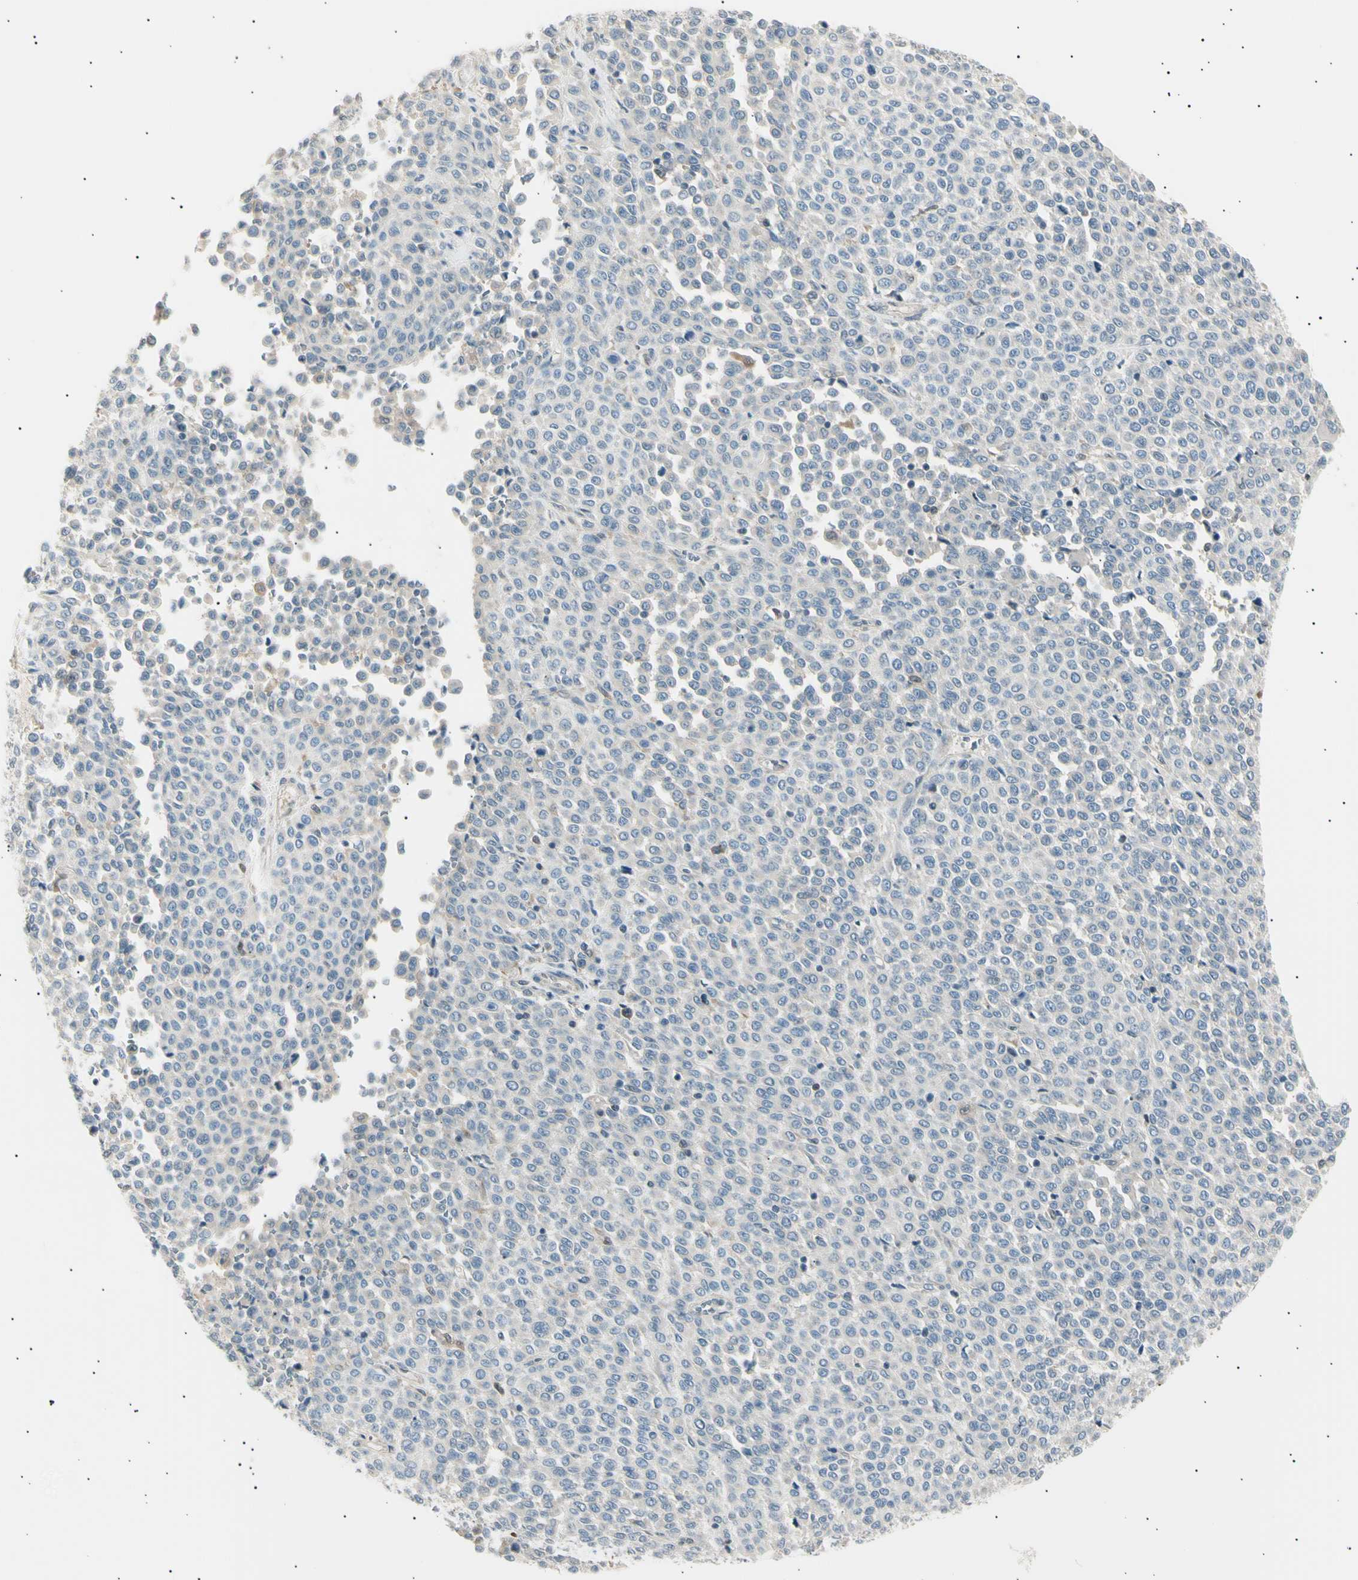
{"staining": {"intensity": "negative", "quantity": "none", "location": "none"}, "tissue": "melanoma", "cell_type": "Tumor cells", "image_type": "cancer", "snomed": [{"axis": "morphology", "description": "Malignant melanoma, Metastatic site"}, {"axis": "topography", "description": "Pancreas"}], "caption": "A histopathology image of malignant melanoma (metastatic site) stained for a protein shows no brown staining in tumor cells.", "gene": "LHPP", "patient": {"sex": "female", "age": 30}}